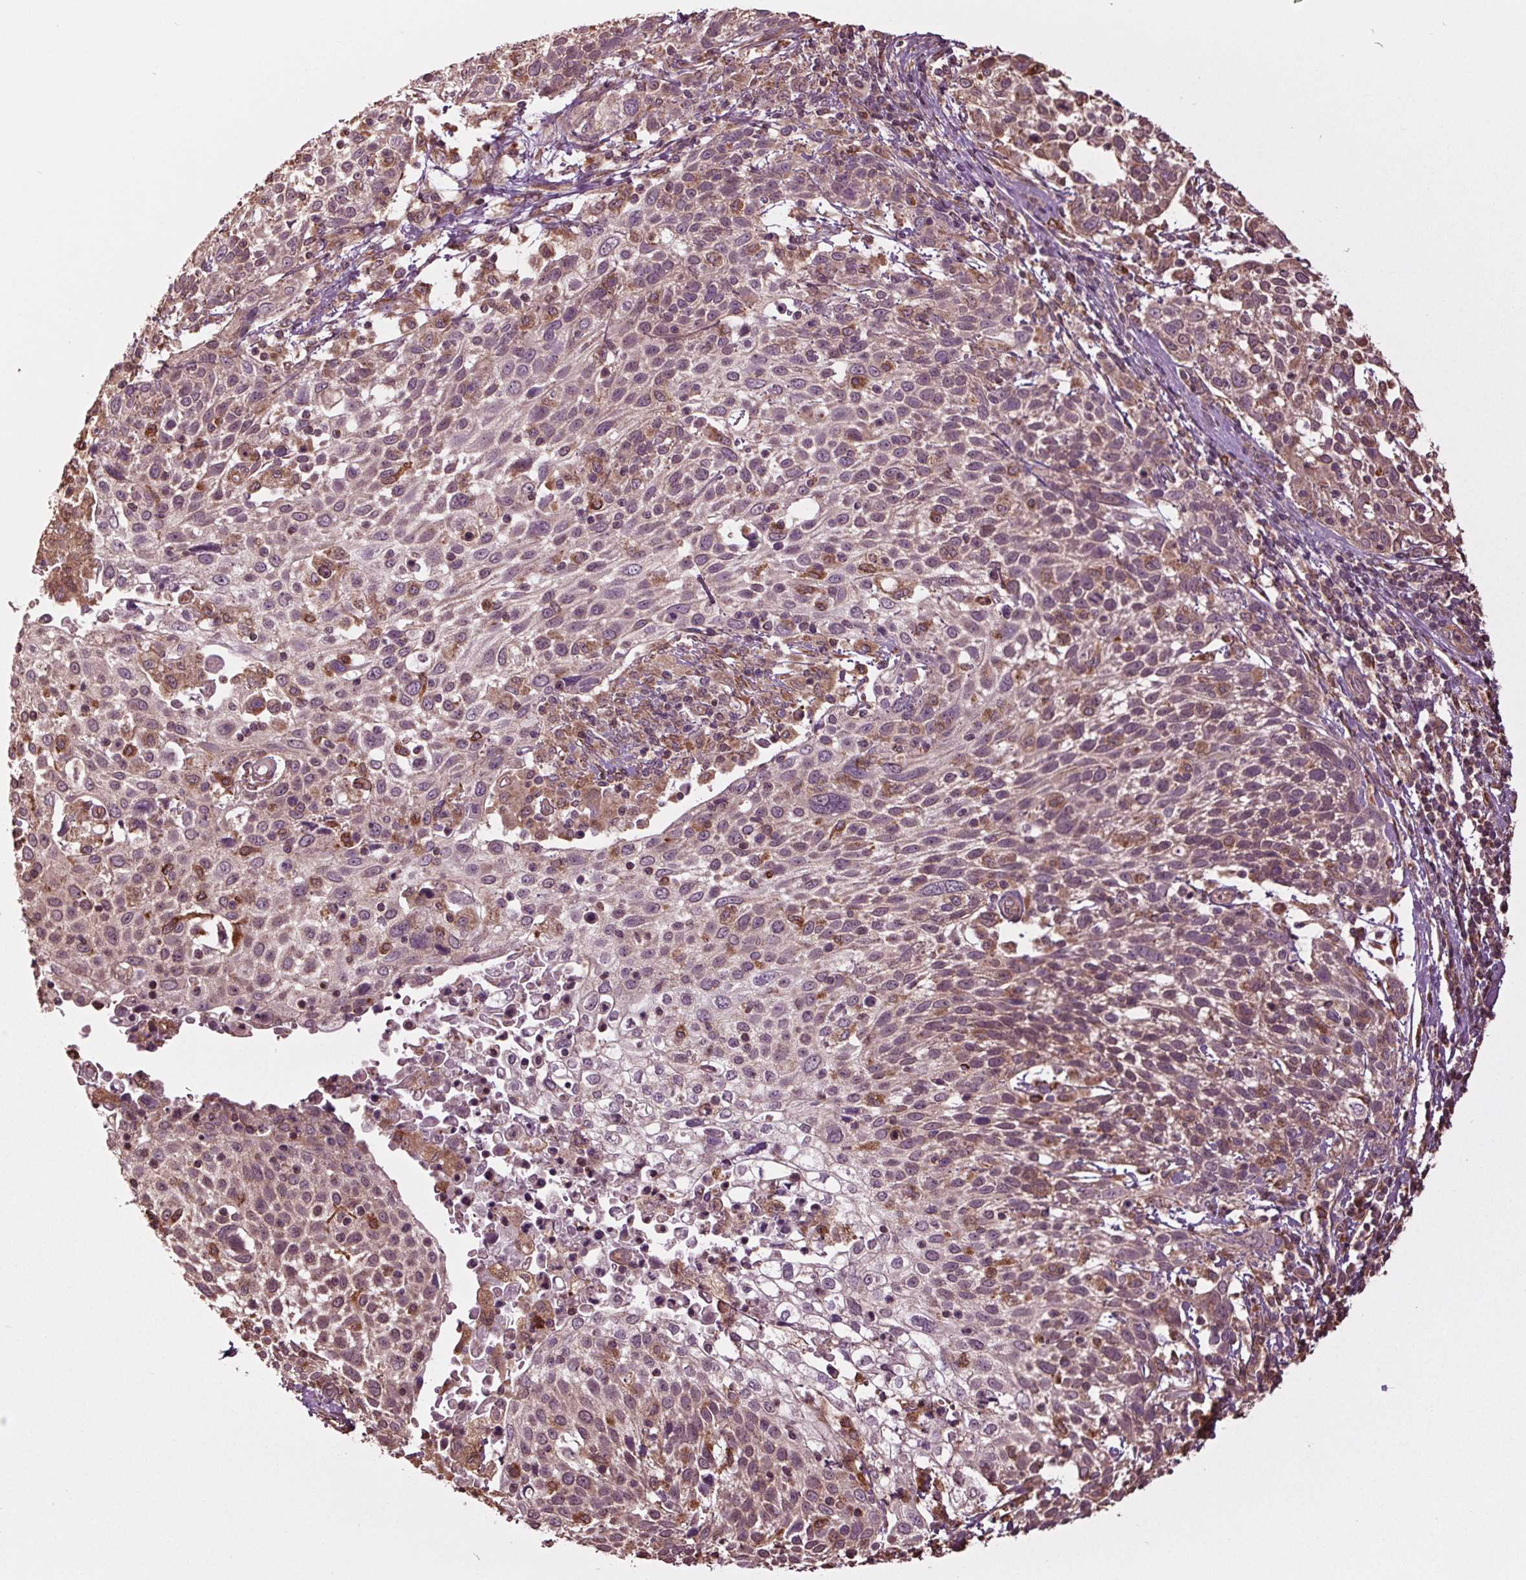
{"staining": {"intensity": "weak", "quantity": "<25%", "location": "cytoplasmic/membranous"}, "tissue": "cervical cancer", "cell_type": "Tumor cells", "image_type": "cancer", "snomed": [{"axis": "morphology", "description": "Squamous cell carcinoma, NOS"}, {"axis": "topography", "description": "Cervix"}], "caption": "Immunohistochemistry image of neoplastic tissue: cervical cancer (squamous cell carcinoma) stained with DAB (3,3'-diaminobenzidine) exhibits no significant protein expression in tumor cells.", "gene": "RNPEP", "patient": {"sex": "female", "age": 61}}